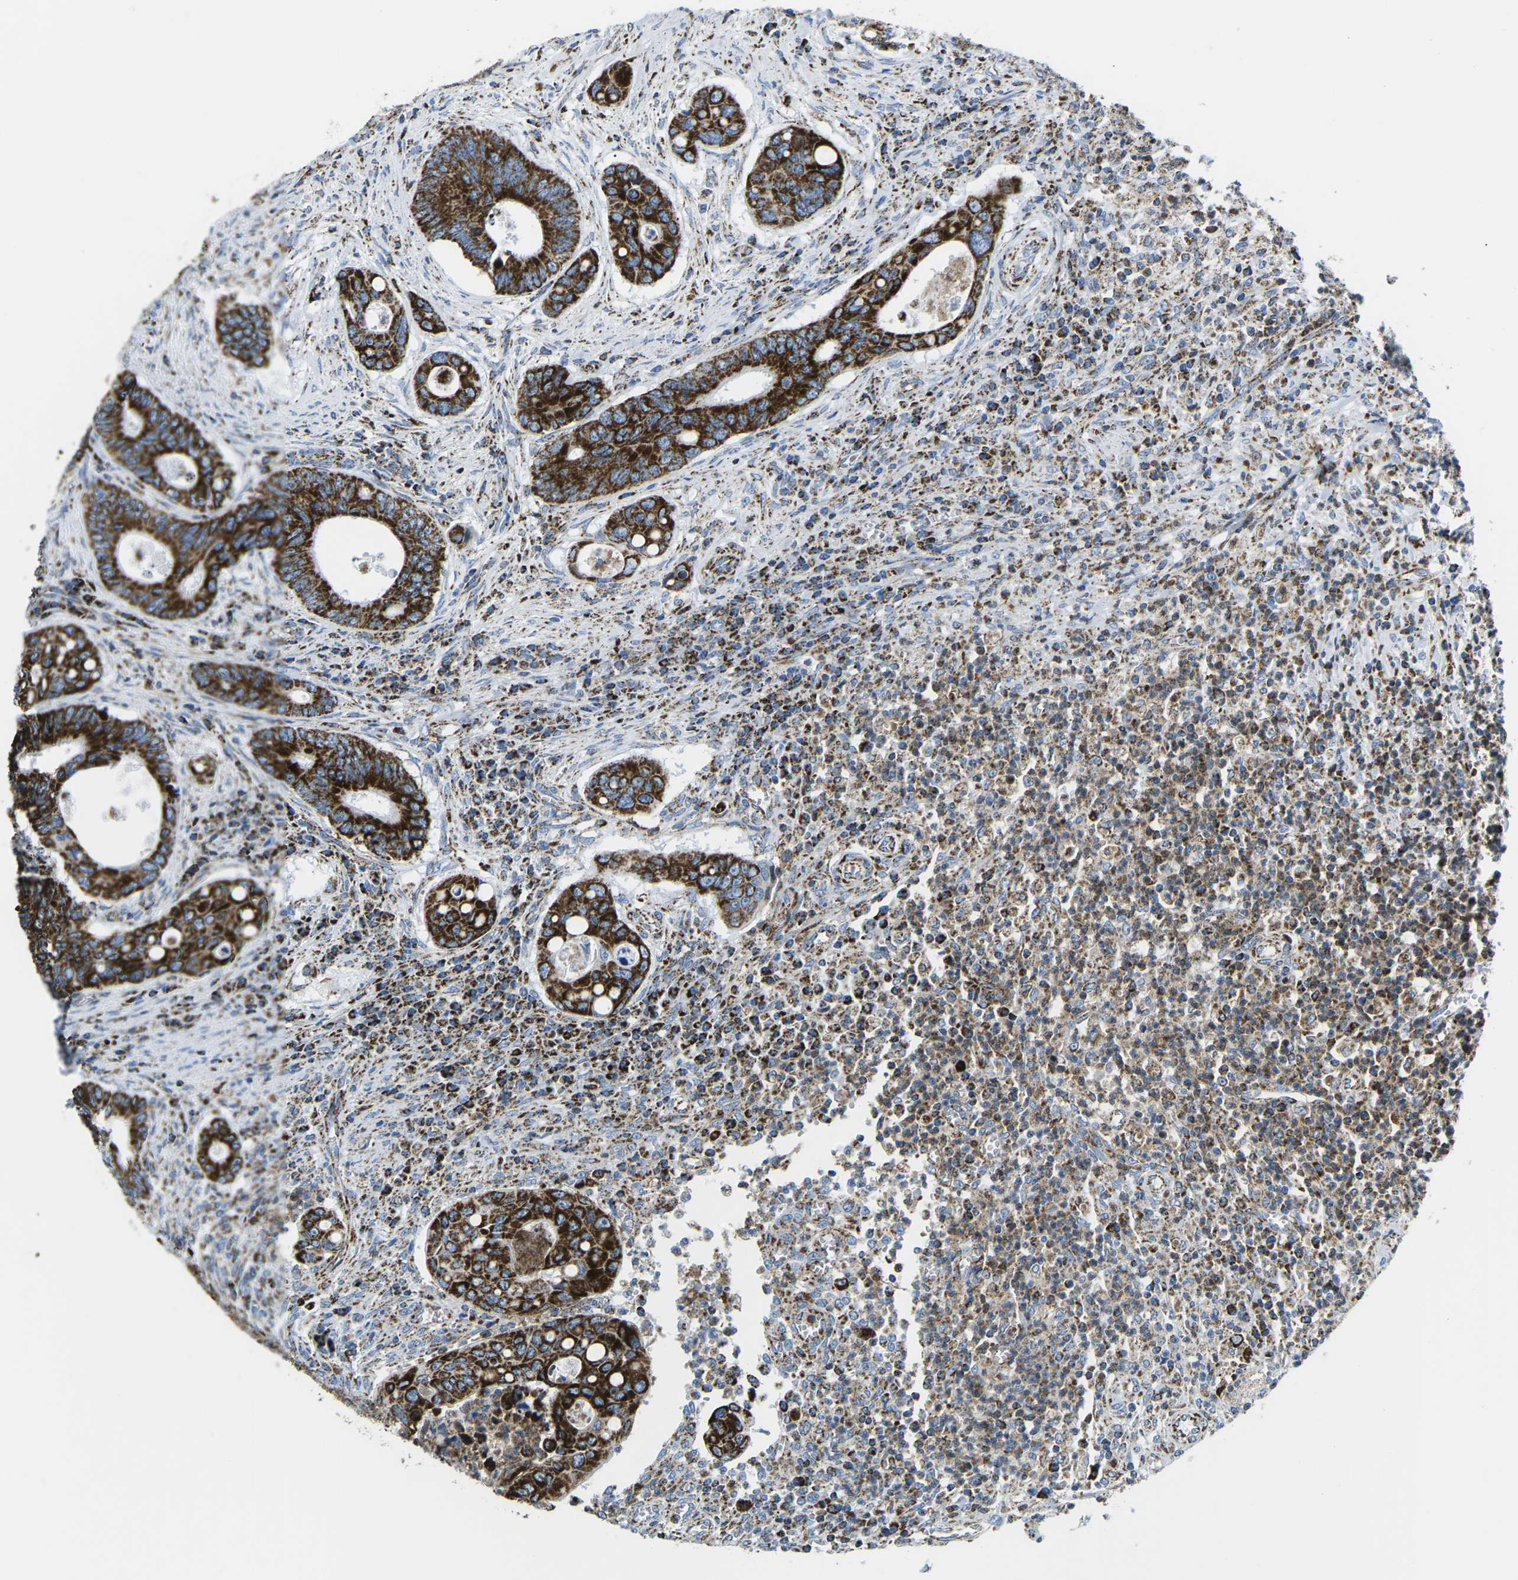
{"staining": {"intensity": "strong", "quantity": ">75%", "location": "cytoplasmic/membranous"}, "tissue": "colorectal cancer", "cell_type": "Tumor cells", "image_type": "cancer", "snomed": [{"axis": "morphology", "description": "Inflammation, NOS"}, {"axis": "morphology", "description": "Adenocarcinoma, NOS"}, {"axis": "topography", "description": "Colon"}], "caption": "A brown stain shows strong cytoplasmic/membranous positivity of a protein in colorectal cancer (adenocarcinoma) tumor cells. The staining was performed using DAB to visualize the protein expression in brown, while the nuclei were stained in blue with hematoxylin (Magnification: 20x).", "gene": "COX6C", "patient": {"sex": "male", "age": 72}}